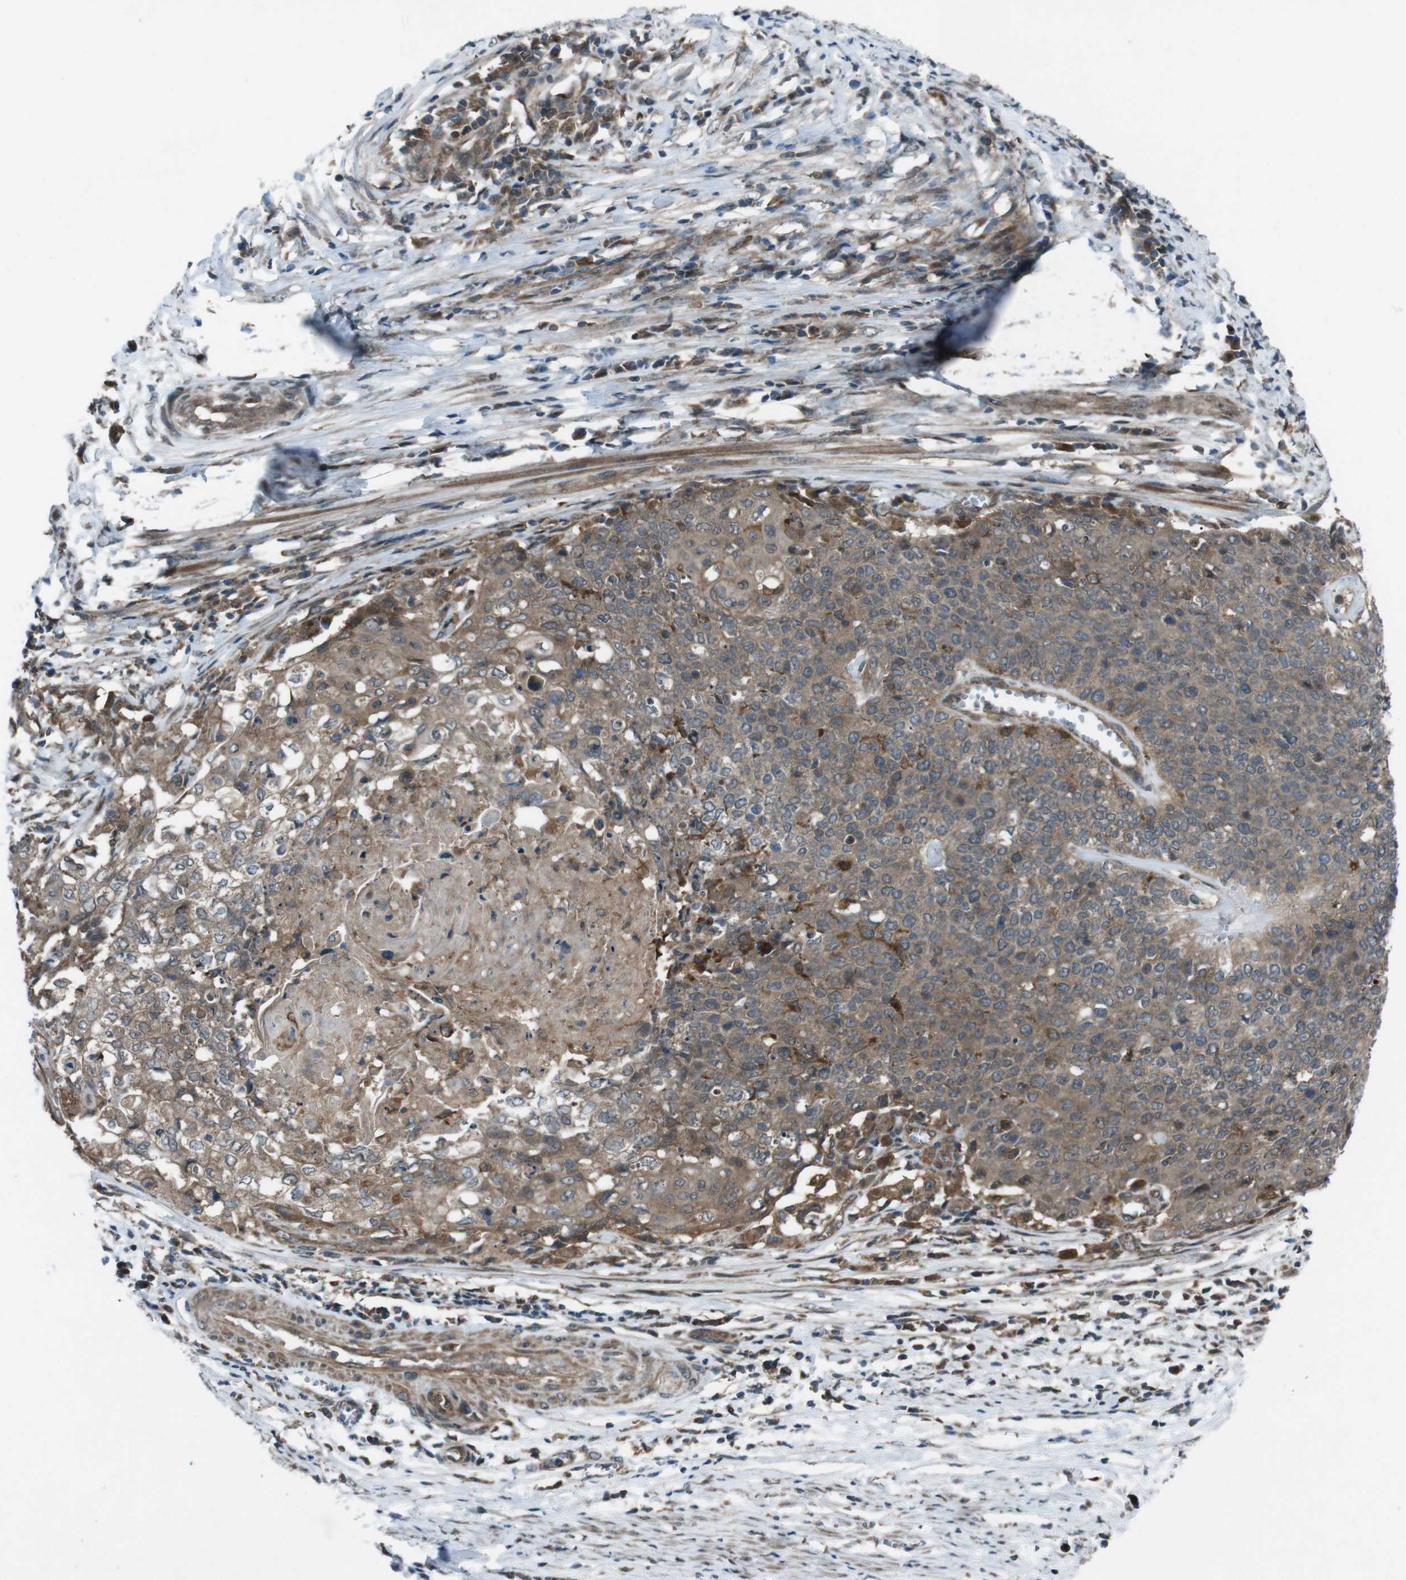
{"staining": {"intensity": "moderate", "quantity": ">75%", "location": "cytoplasmic/membranous"}, "tissue": "cervical cancer", "cell_type": "Tumor cells", "image_type": "cancer", "snomed": [{"axis": "morphology", "description": "Squamous cell carcinoma, NOS"}, {"axis": "topography", "description": "Cervix"}], "caption": "Squamous cell carcinoma (cervical) was stained to show a protein in brown. There is medium levels of moderate cytoplasmic/membranous positivity in approximately >75% of tumor cells.", "gene": "SLC27A4", "patient": {"sex": "female", "age": 39}}